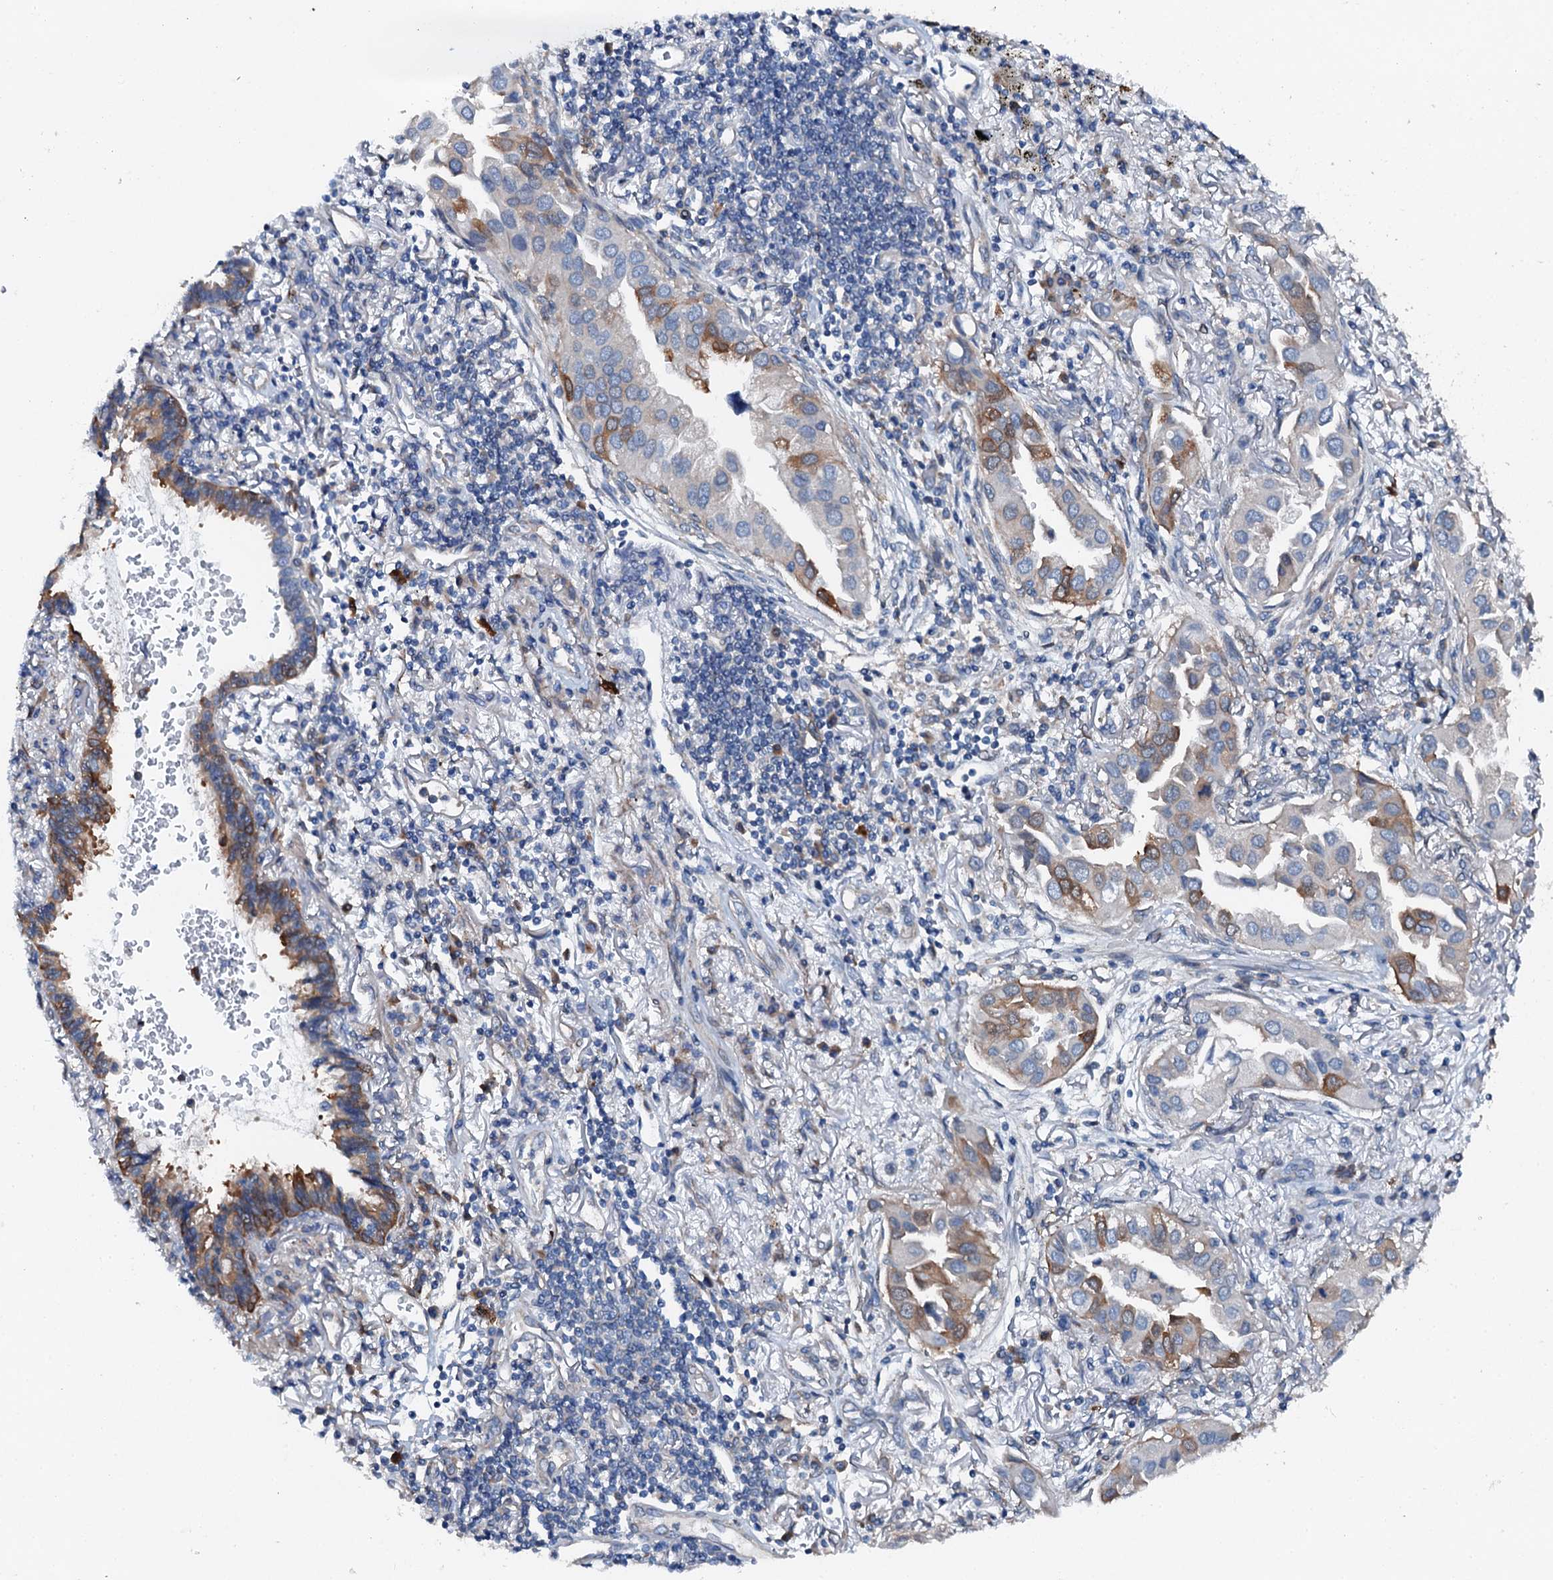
{"staining": {"intensity": "moderate", "quantity": "<25%", "location": "cytoplasmic/membranous"}, "tissue": "lung cancer", "cell_type": "Tumor cells", "image_type": "cancer", "snomed": [{"axis": "morphology", "description": "Adenocarcinoma, NOS"}, {"axis": "topography", "description": "Lung"}], "caption": "Lung cancer (adenocarcinoma) stained with a brown dye demonstrates moderate cytoplasmic/membranous positive staining in approximately <25% of tumor cells.", "gene": "GFOD2", "patient": {"sex": "female", "age": 76}}